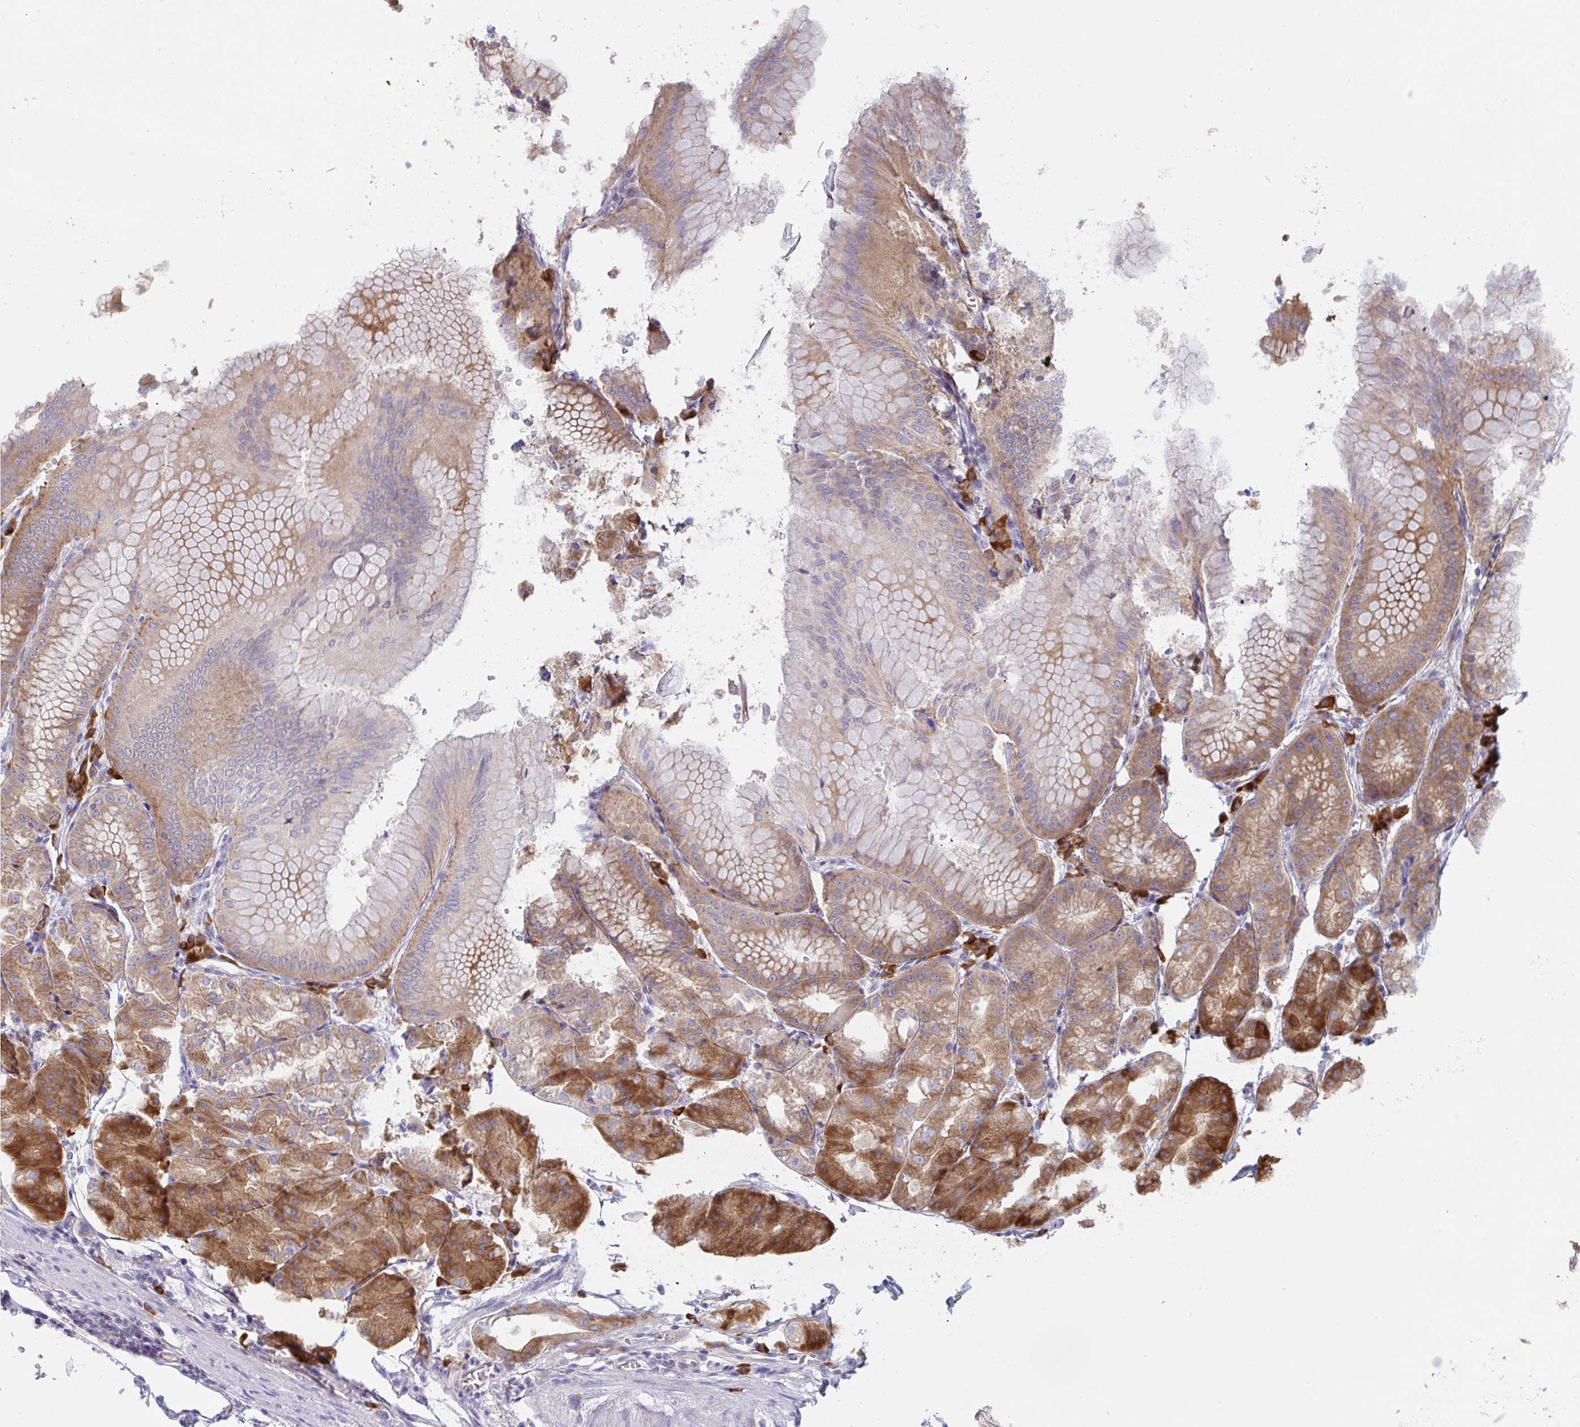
{"staining": {"intensity": "moderate", "quantity": ">75%", "location": "cytoplasmic/membranous"}, "tissue": "stomach", "cell_type": "Glandular cells", "image_type": "normal", "snomed": [{"axis": "morphology", "description": "Normal tissue, NOS"}, {"axis": "topography", "description": "Stomach, lower"}], "caption": "Stomach stained with IHC exhibits moderate cytoplasmic/membranous positivity in approximately >75% of glandular cells. (Brightfield microscopy of DAB IHC at high magnification).", "gene": "YARS2", "patient": {"sex": "male", "age": 71}}